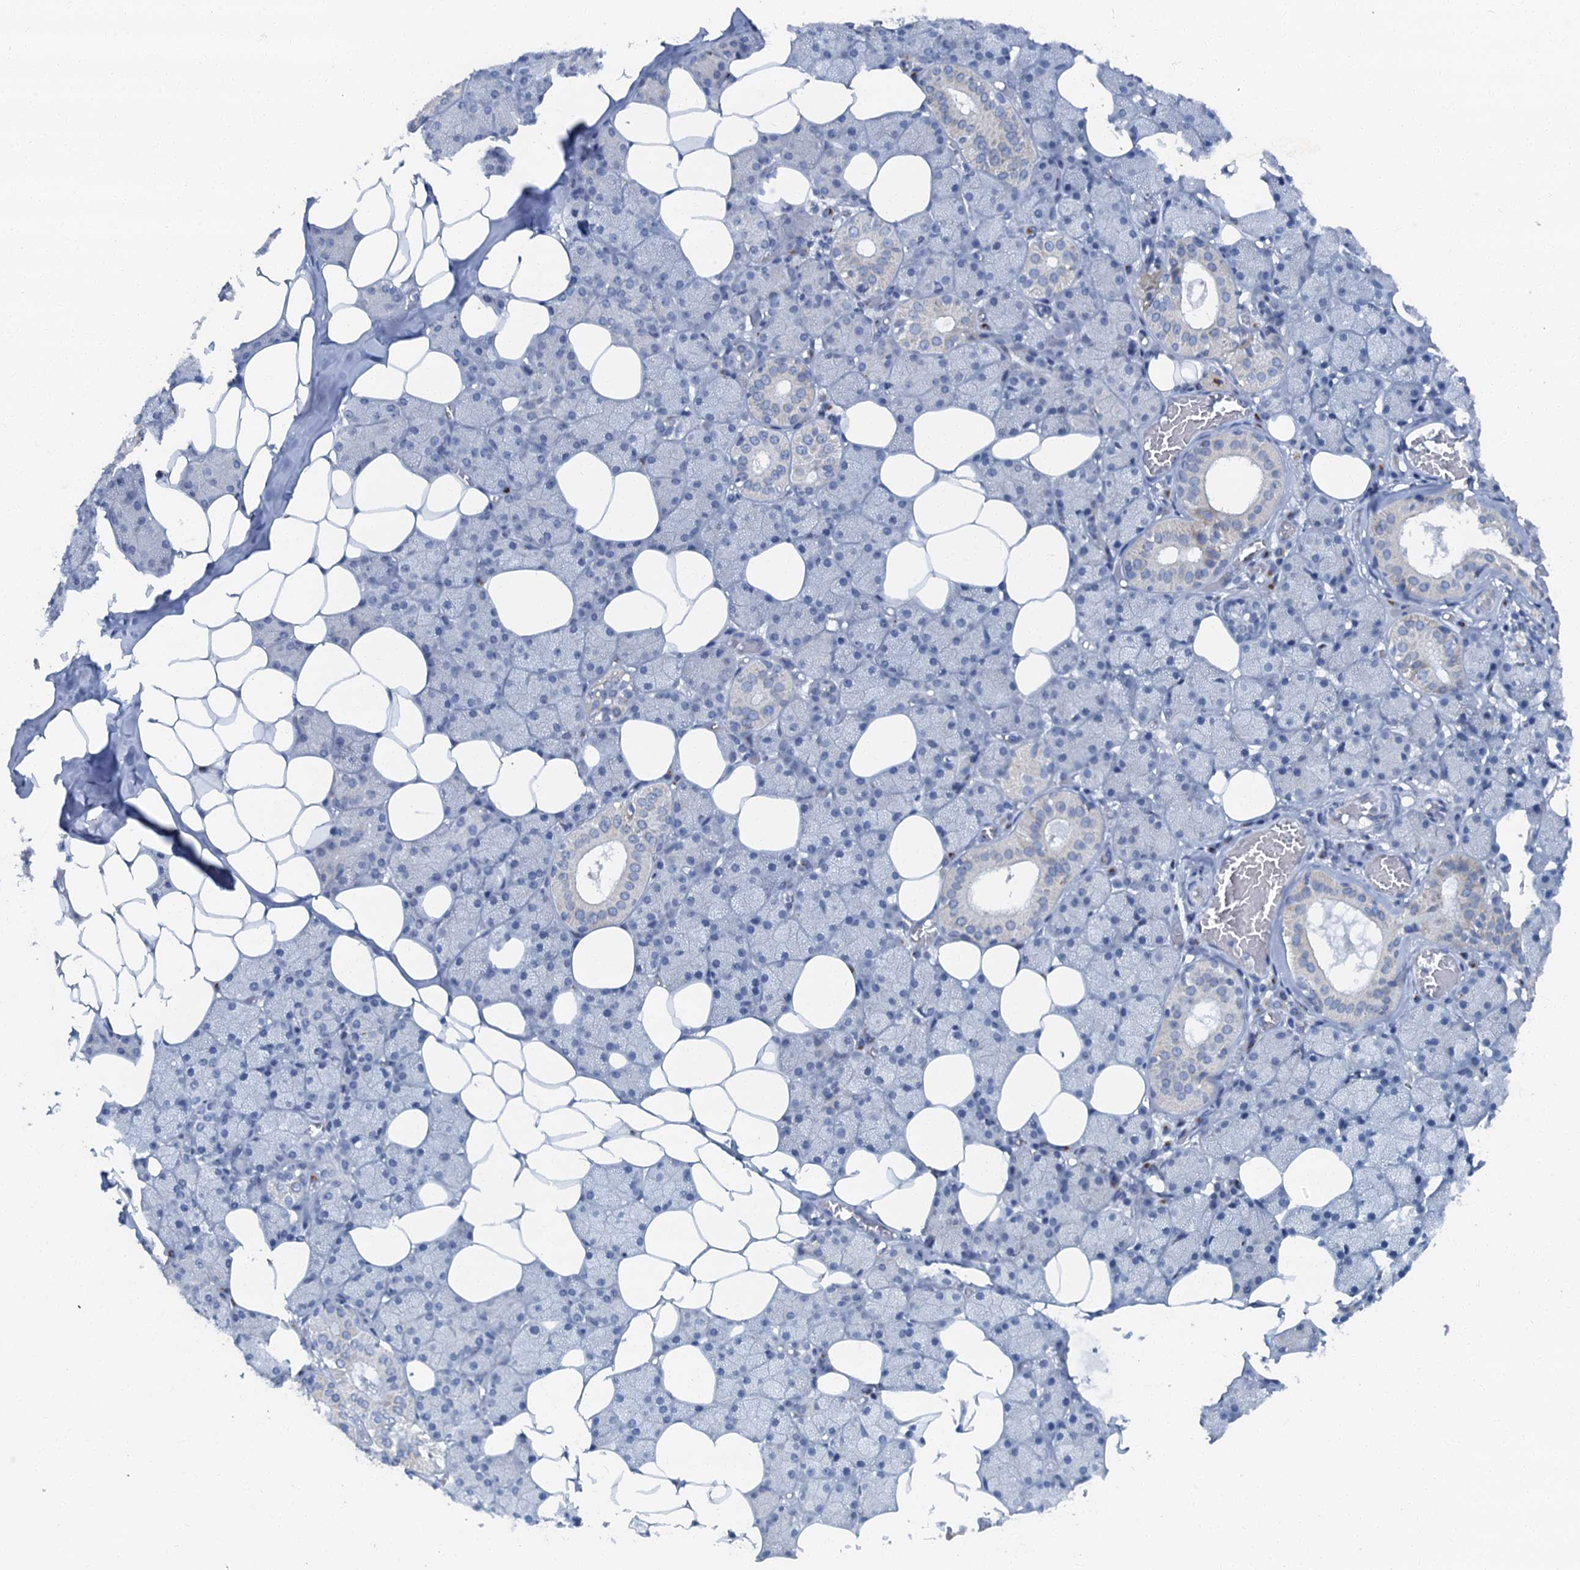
{"staining": {"intensity": "negative", "quantity": "none", "location": "none"}, "tissue": "salivary gland", "cell_type": "Glandular cells", "image_type": "normal", "snomed": [{"axis": "morphology", "description": "Normal tissue, NOS"}, {"axis": "topography", "description": "Salivary gland"}], "caption": "The image exhibits no significant staining in glandular cells of salivary gland. (DAB immunohistochemistry, high magnification).", "gene": "LYPD3", "patient": {"sex": "female", "age": 33}}